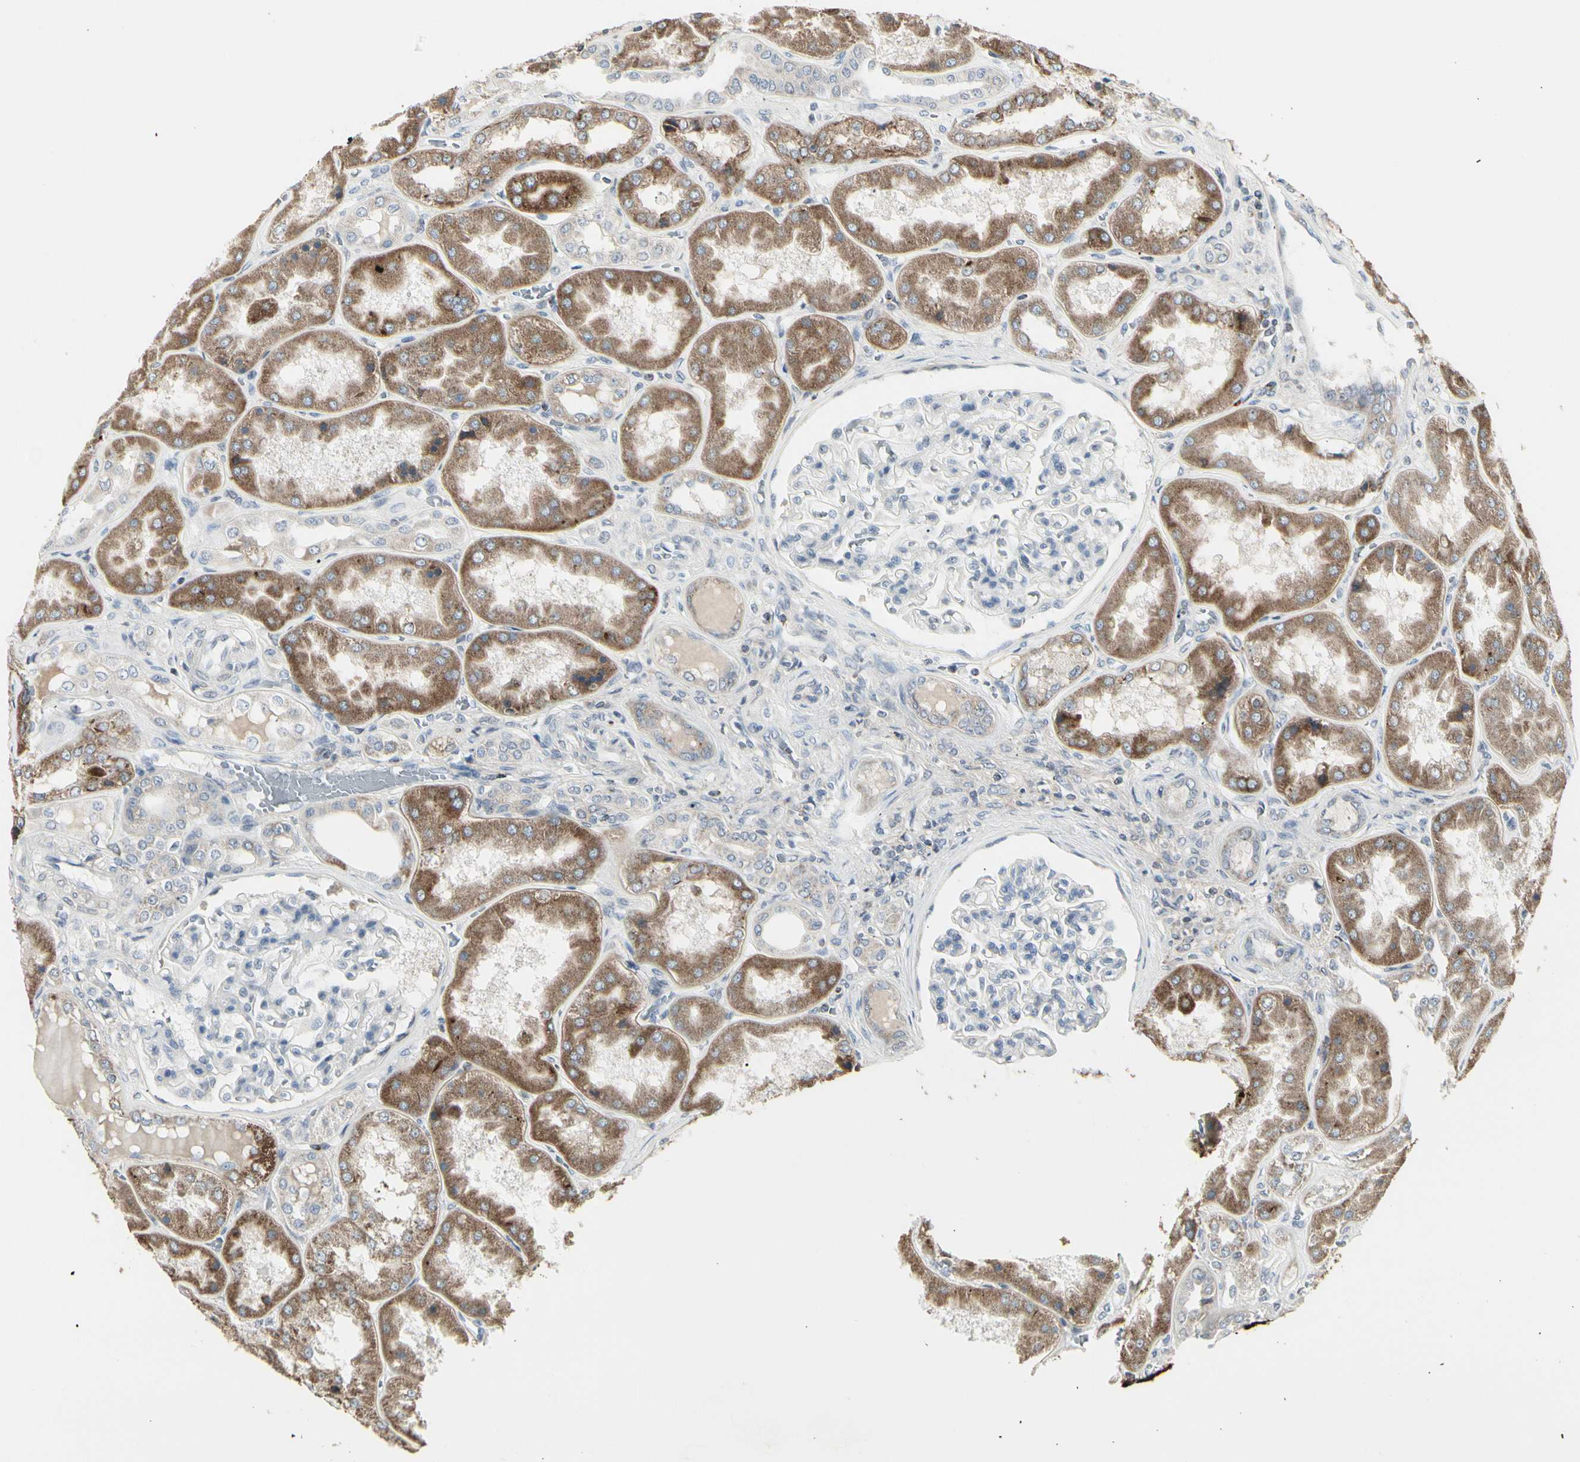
{"staining": {"intensity": "negative", "quantity": "none", "location": "none"}, "tissue": "kidney", "cell_type": "Cells in glomeruli", "image_type": "normal", "snomed": [{"axis": "morphology", "description": "Normal tissue, NOS"}, {"axis": "topography", "description": "Kidney"}], "caption": "This is an IHC image of benign human kidney. There is no staining in cells in glomeruli.", "gene": "TMEM176A", "patient": {"sex": "female", "age": 56}}